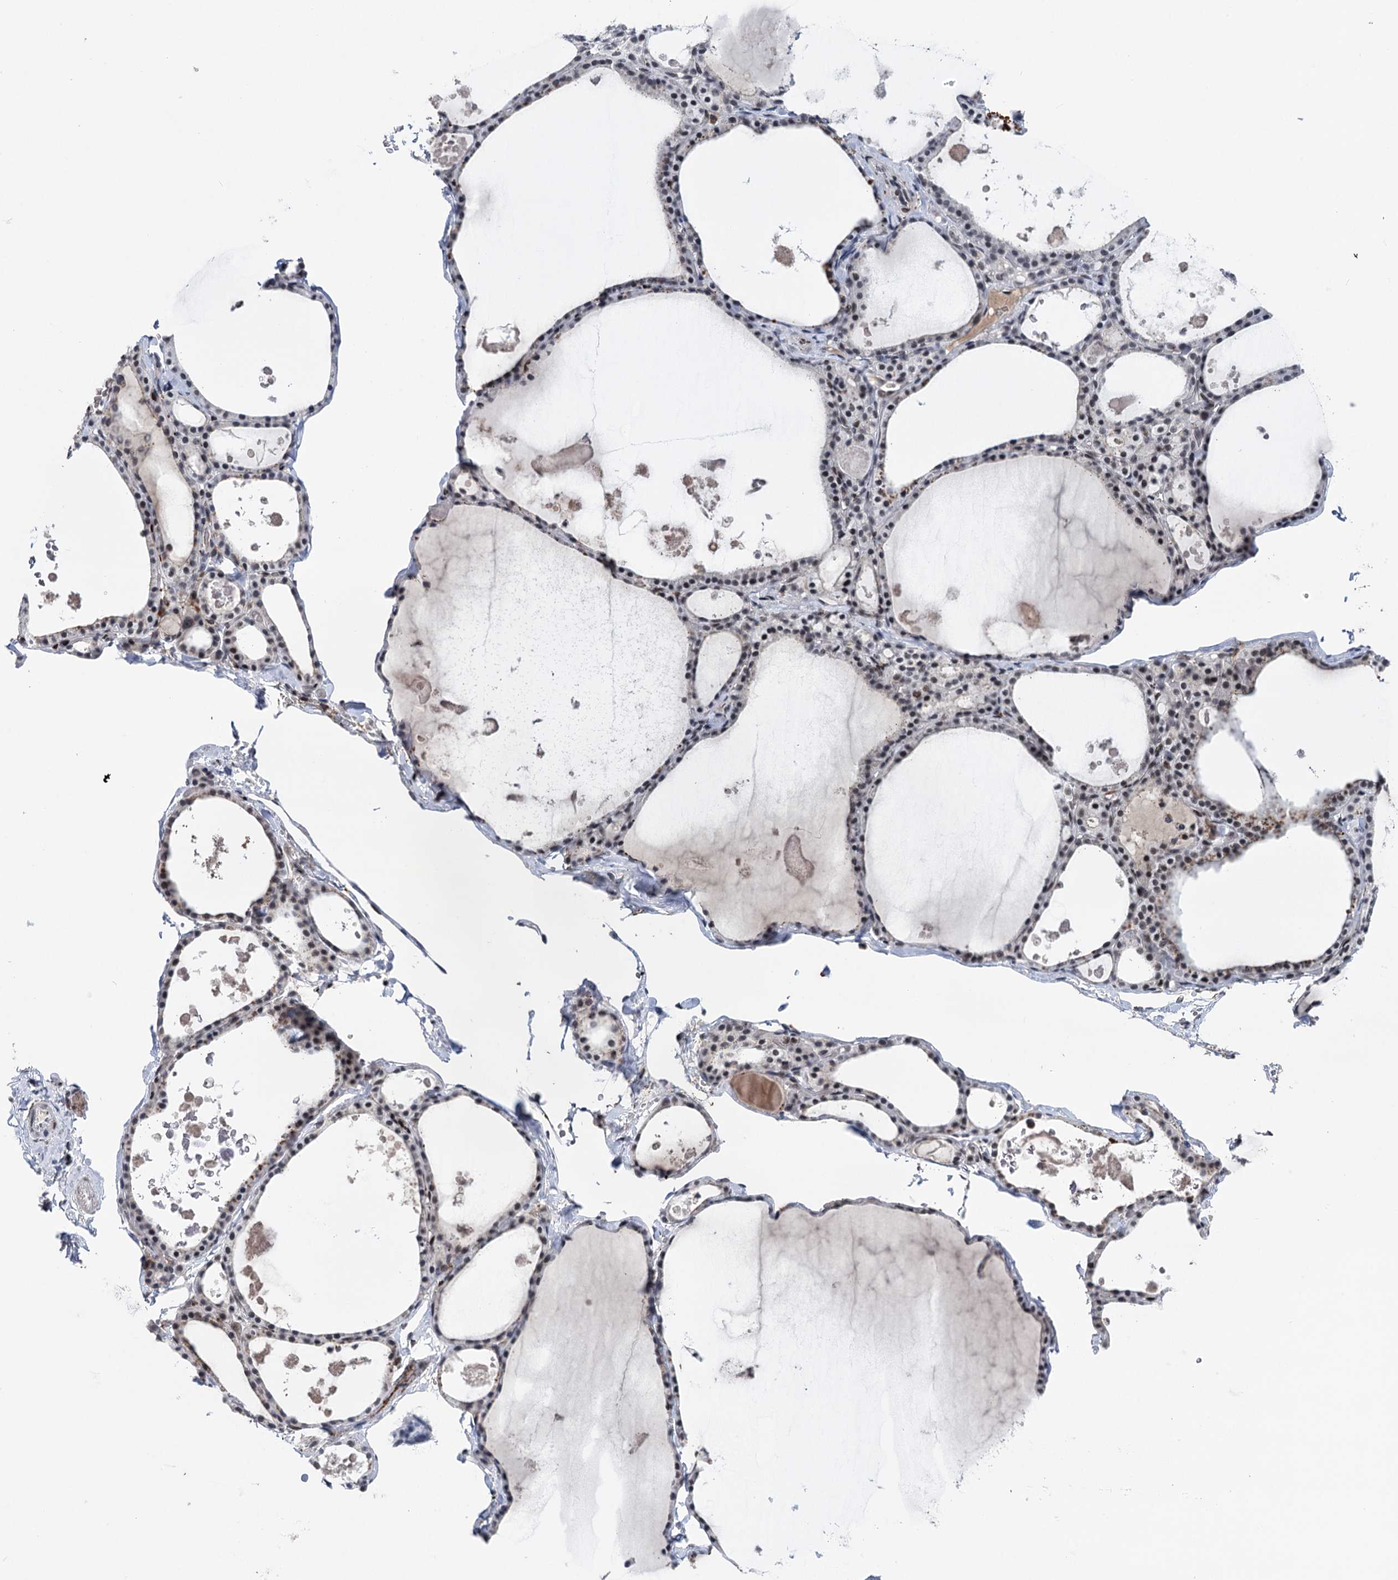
{"staining": {"intensity": "negative", "quantity": "none", "location": "none"}, "tissue": "thyroid gland", "cell_type": "Glandular cells", "image_type": "normal", "snomed": [{"axis": "morphology", "description": "Normal tissue, NOS"}, {"axis": "topography", "description": "Thyroid gland"}], "caption": "Protein analysis of benign thyroid gland reveals no significant staining in glandular cells.", "gene": "ZCCHC10", "patient": {"sex": "male", "age": 56}}